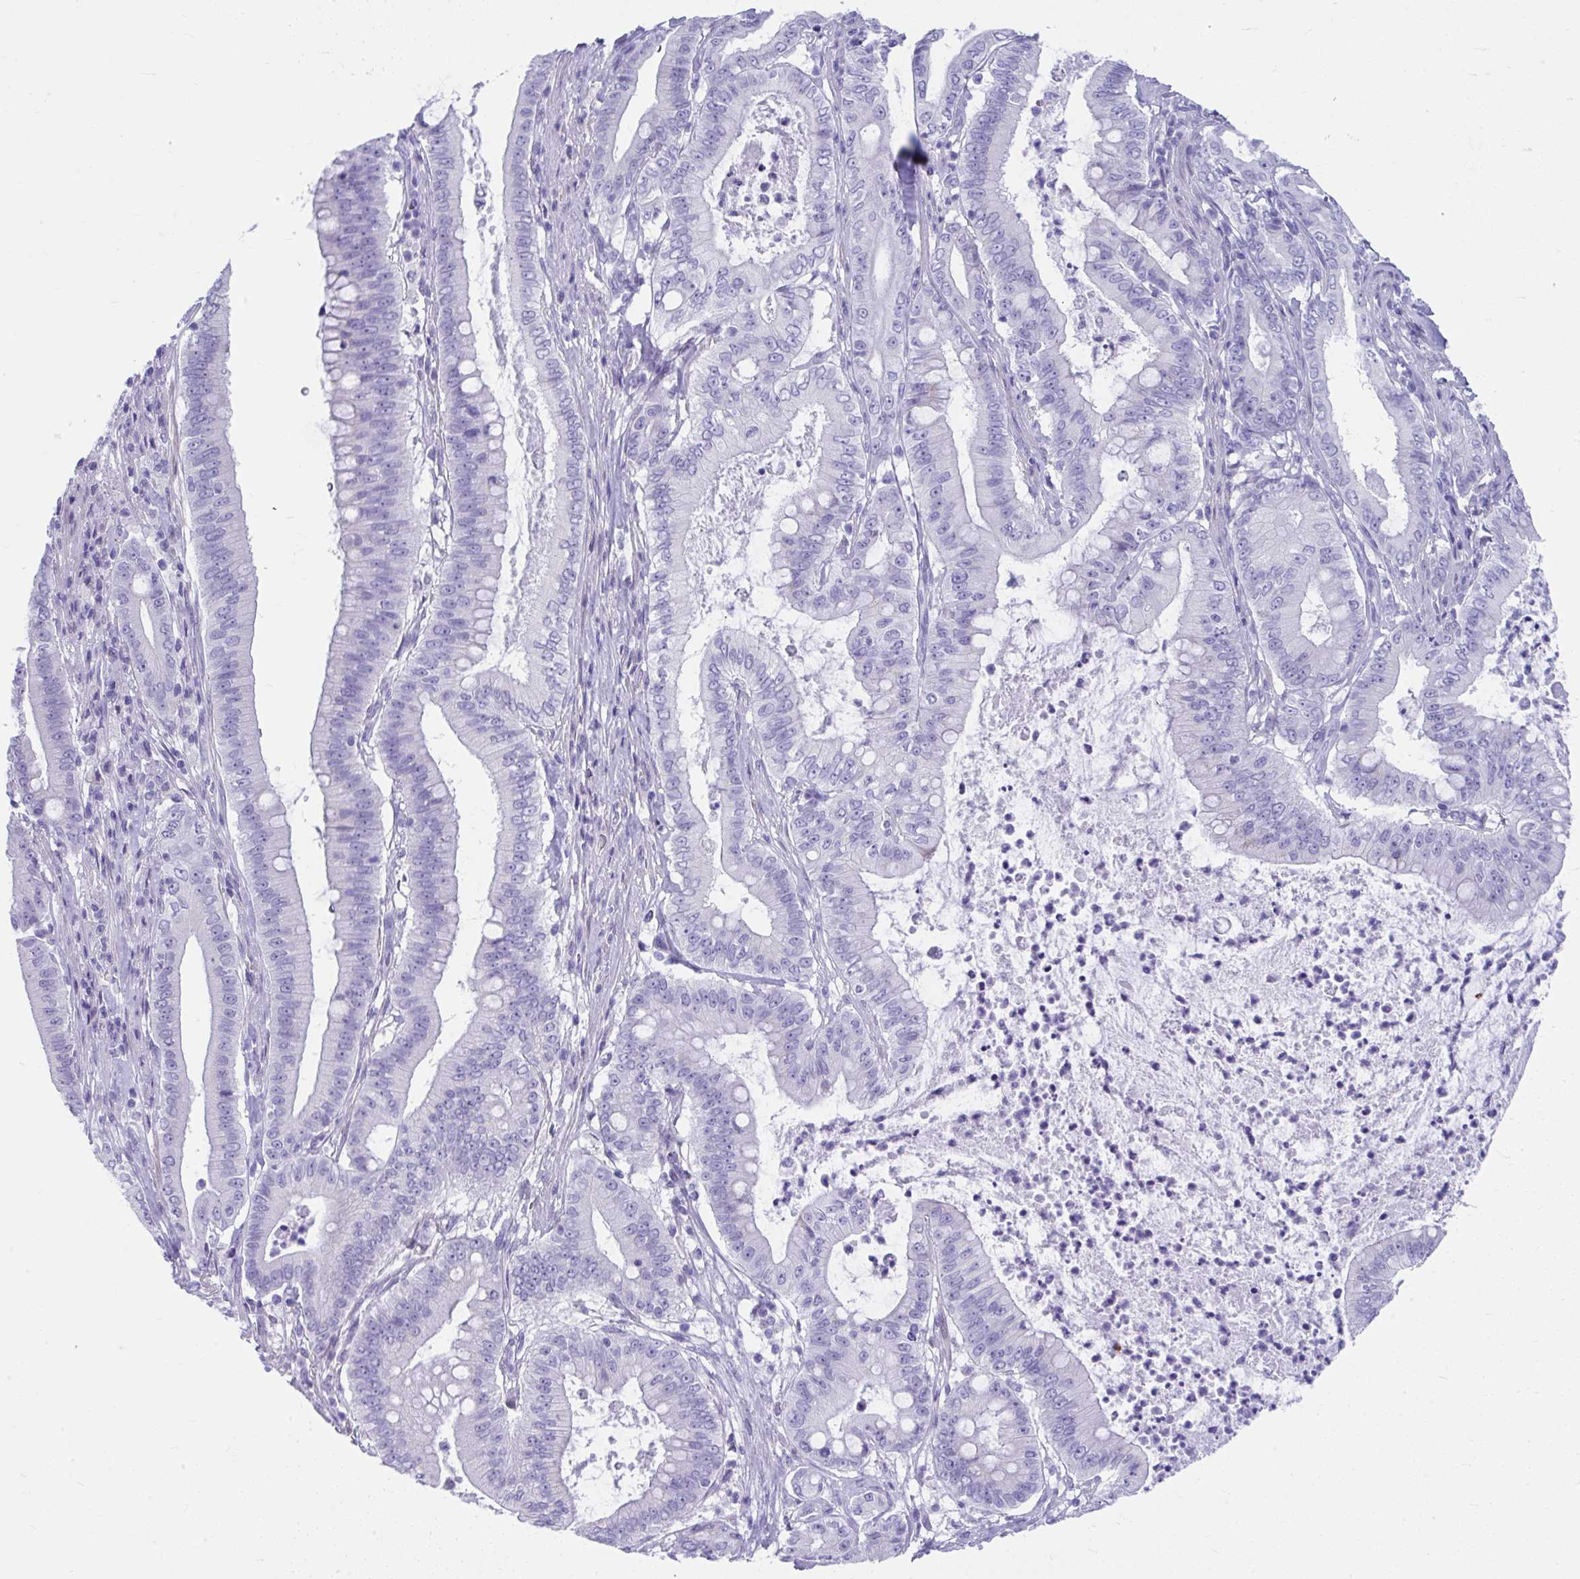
{"staining": {"intensity": "negative", "quantity": "none", "location": "none"}, "tissue": "pancreatic cancer", "cell_type": "Tumor cells", "image_type": "cancer", "snomed": [{"axis": "morphology", "description": "Adenocarcinoma, NOS"}, {"axis": "topography", "description": "Pancreas"}], "caption": "Adenocarcinoma (pancreatic) was stained to show a protein in brown. There is no significant expression in tumor cells.", "gene": "ISL1", "patient": {"sex": "male", "age": 71}}